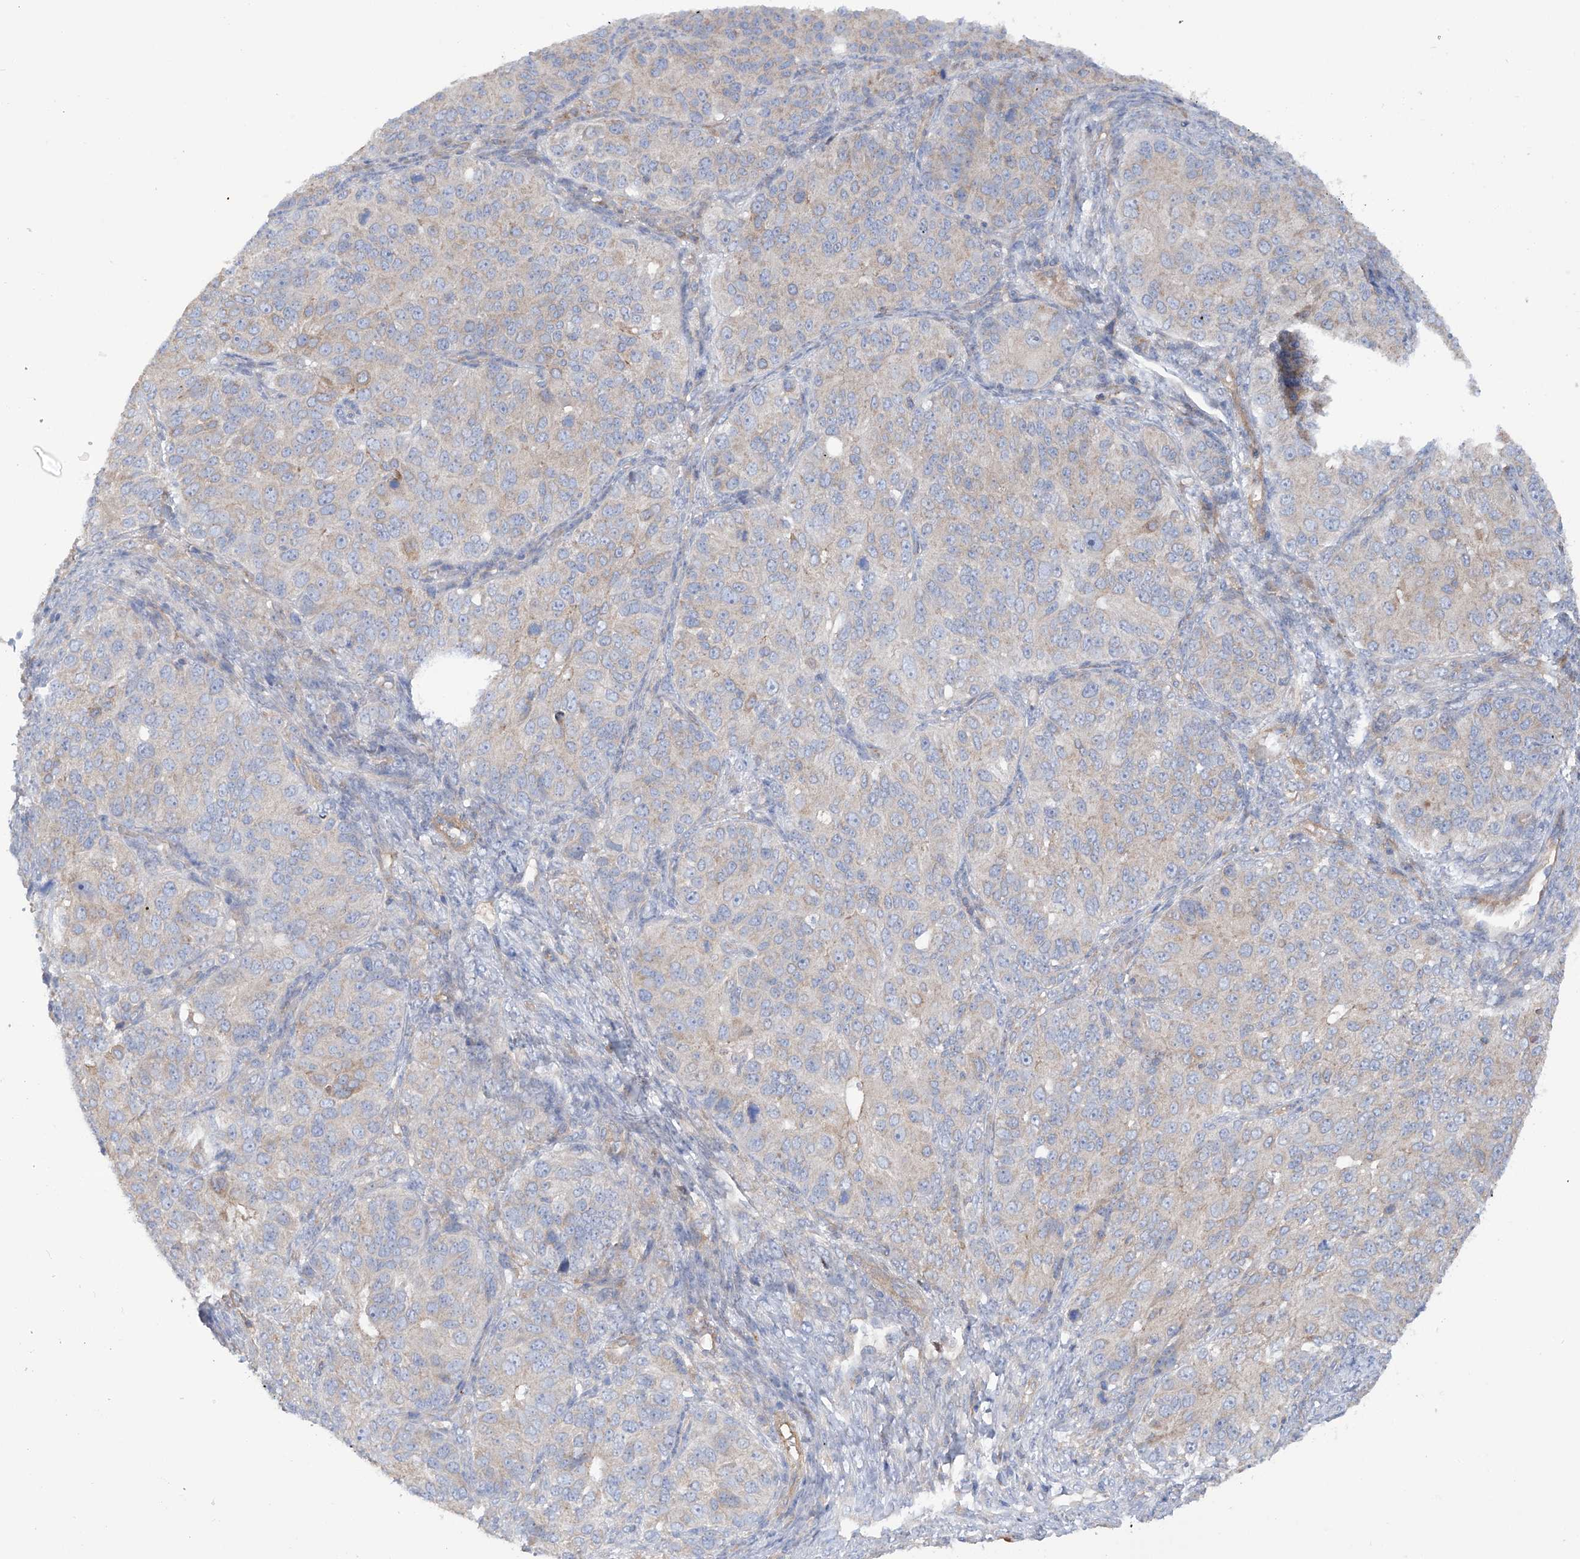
{"staining": {"intensity": "negative", "quantity": "none", "location": "none"}, "tissue": "ovarian cancer", "cell_type": "Tumor cells", "image_type": "cancer", "snomed": [{"axis": "morphology", "description": "Carcinoma, endometroid"}, {"axis": "topography", "description": "Ovary"}], "caption": "Tumor cells show no significant positivity in ovarian endometroid carcinoma.", "gene": "TMEM209", "patient": {"sex": "female", "age": 51}}